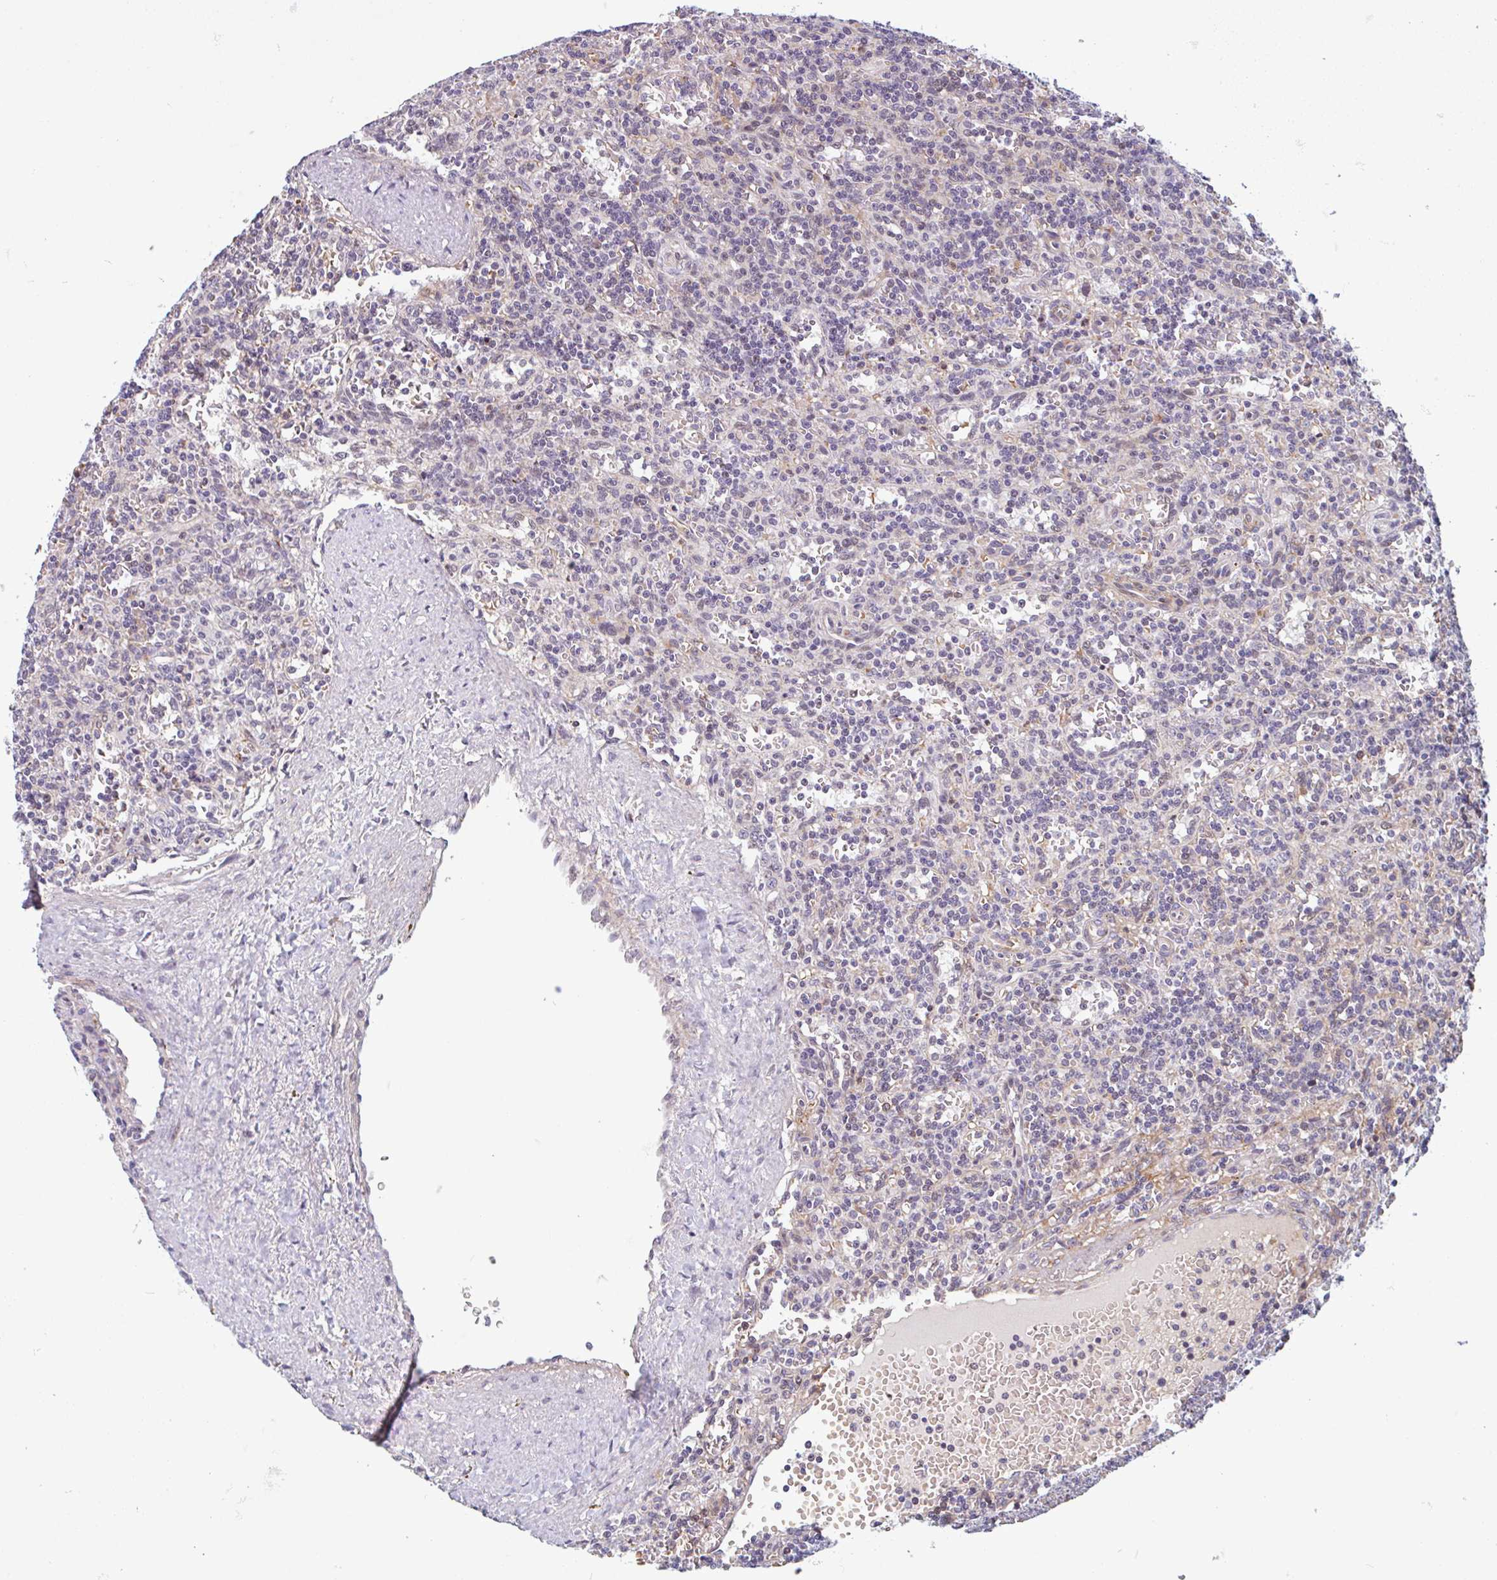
{"staining": {"intensity": "negative", "quantity": "none", "location": "none"}, "tissue": "lymphoma", "cell_type": "Tumor cells", "image_type": "cancer", "snomed": [{"axis": "morphology", "description": "Malignant lymphoma, non-Hodgkin's type, Low grade"}, {"axis": "topography", "description": "Spleen"}], "caption": "Histopathology image shows no protein expression in tumor cells of lymphoma tissue.", "gene": "TMEM119", "patient": {"sex": "male", "age": 73}}